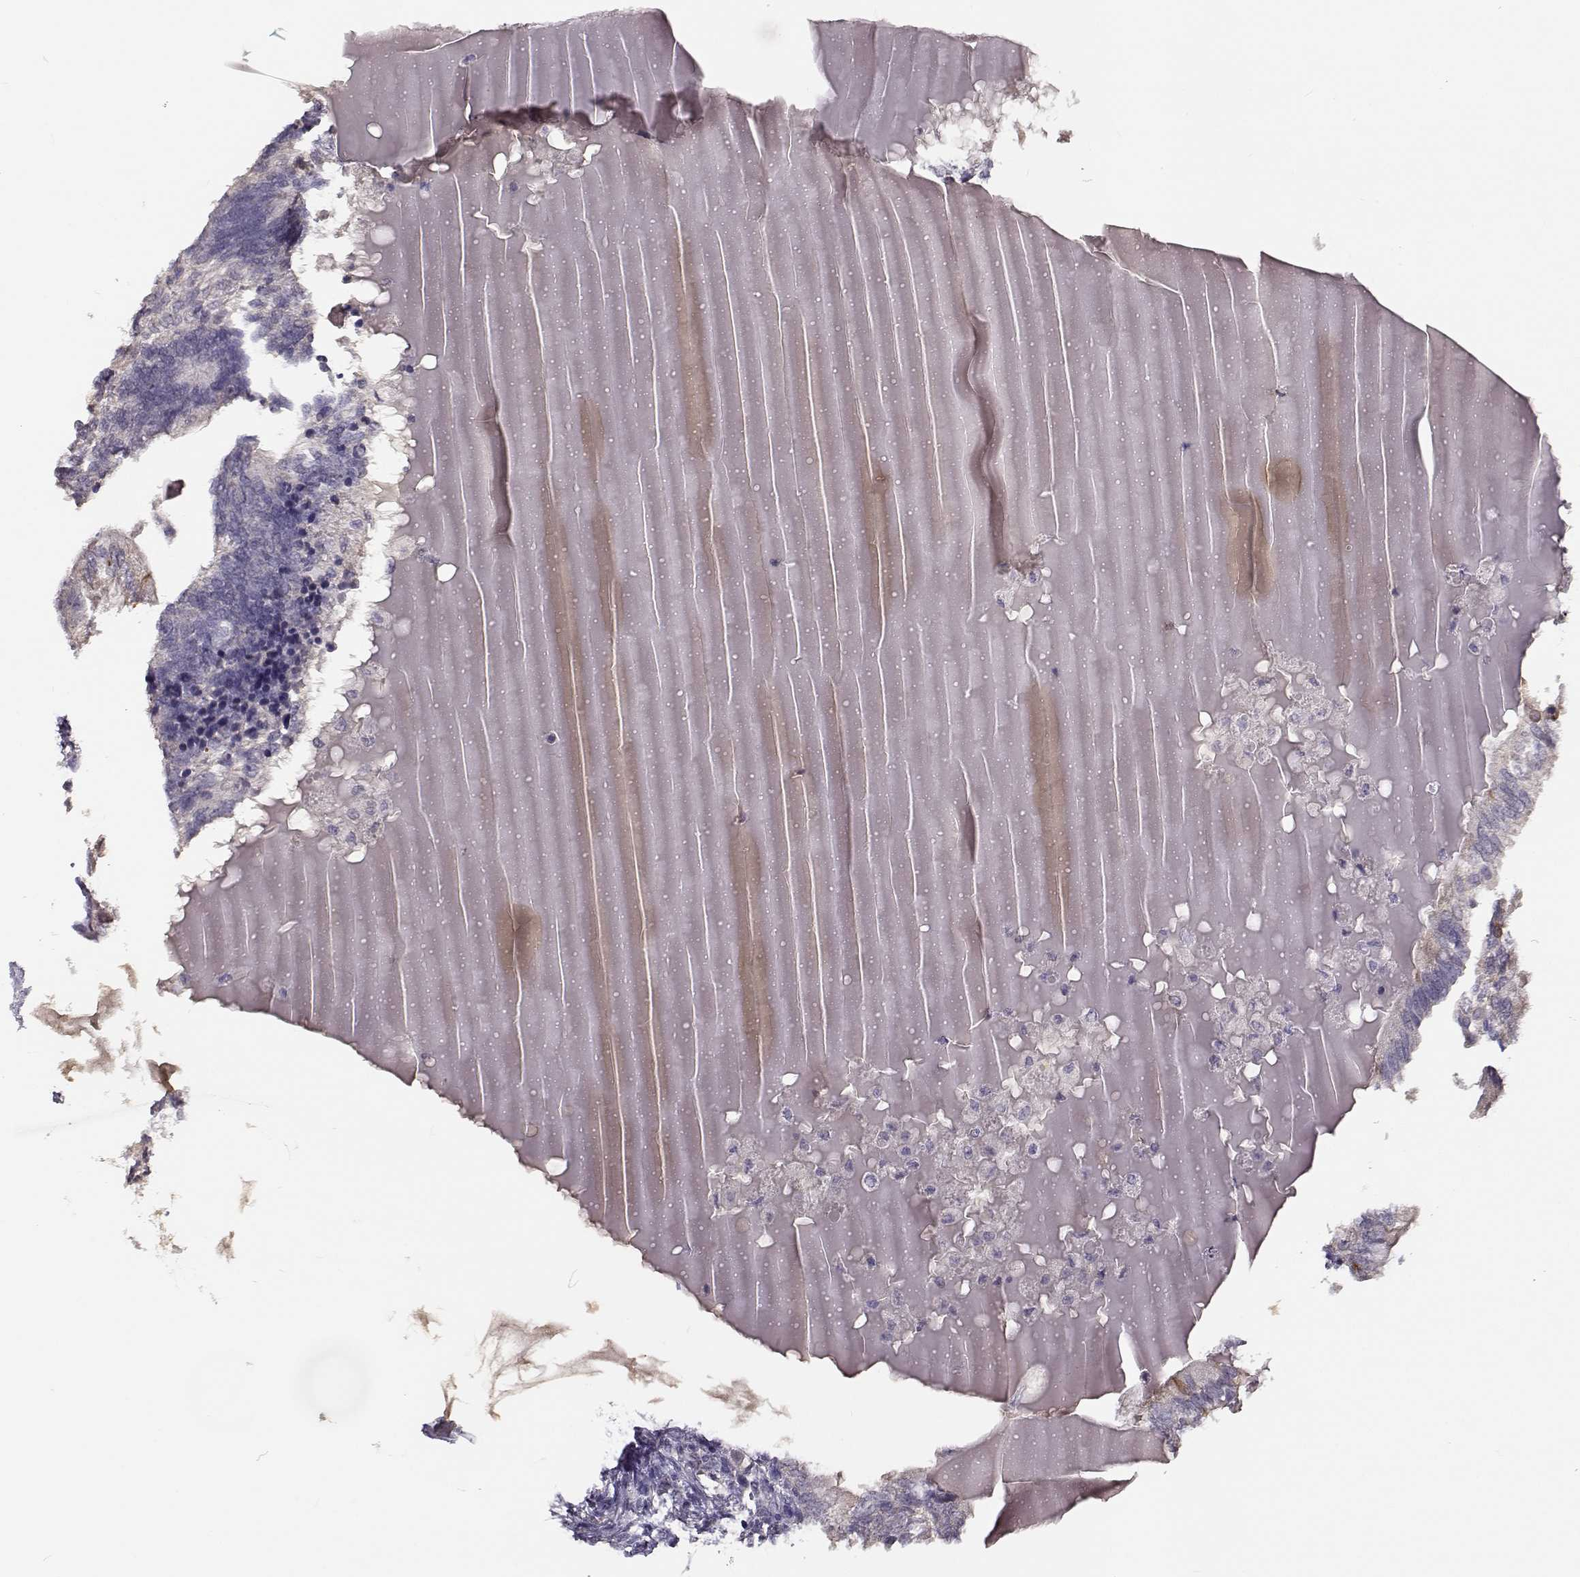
{"staining": {"intensity": "negative", "quantity": "none", "location": "none"}, "tissue": "testis cancer", "cell_type": "Tumor cells", "image_type": "cancer", "snomed": [{"axis": "morphology", "description": "Seminoma, NOS"}, {"axis": "morphology", "description": "Carcinoma, Embryonal, NOS"}, {"axis": "topography", "description": "Testis"}], "caption": "Testis seminoma was stained to show a protein in brown. There is no significant staining in tumor cells.", "gene": "TMEM145", "patient": {"sex": "male", "age": 41}}